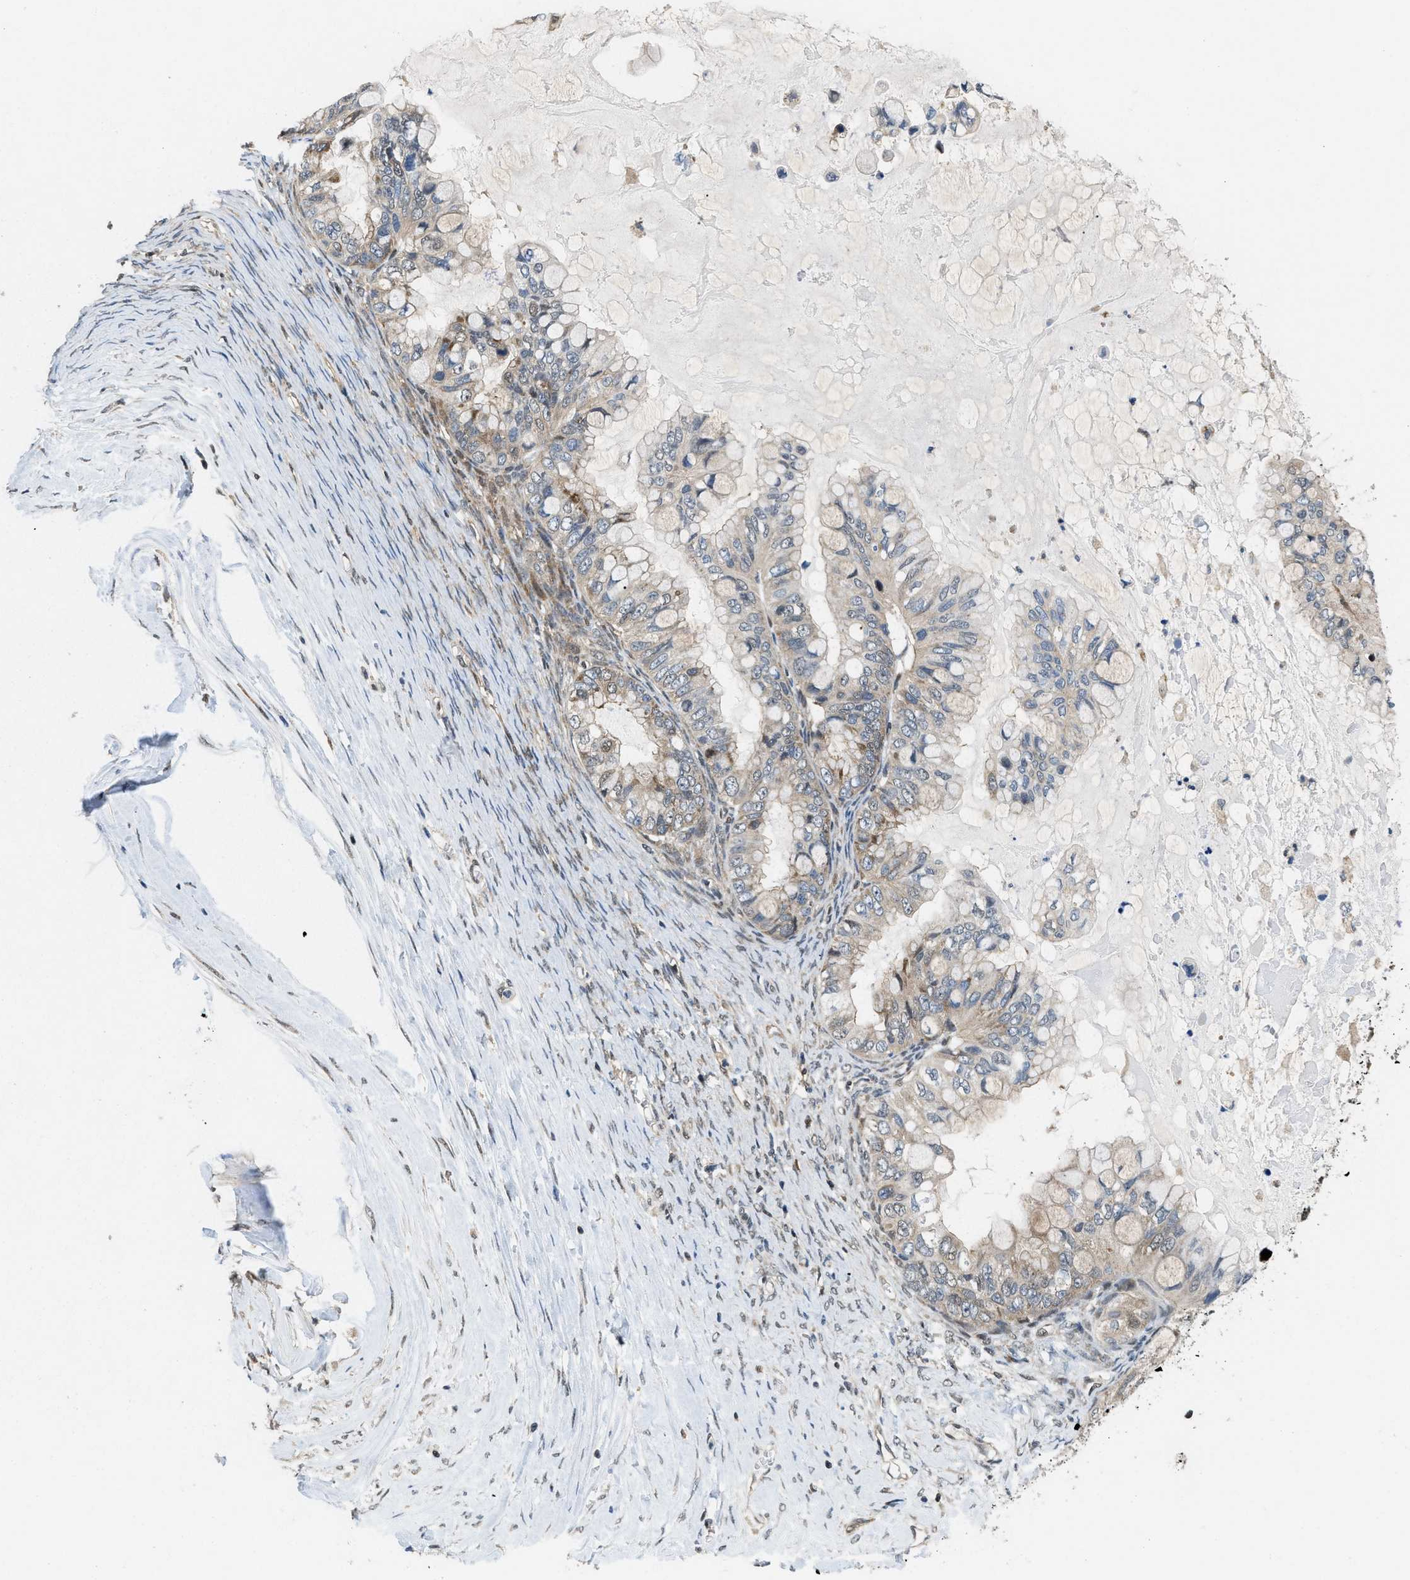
{"staining": {"intensity": "weak", "quantity": "<25%", "location": "cytoplasmic/membranous"}, "tissue": "ovarian cancer", "cell_type": "Tumor cells", "image_type": "cancer", "snomed": [{"axis": "morphology", "description": "Cystadenocarcinoma, mucinous, NOS"}, {"axis": "topography", "description": "Ovary"}], "caption": "Immunohistochemistry (IHC) histopathology image of neoplastic tissue: ovarian mucinous cystadenocarcinoma stained with DAB (3,3'-diaminobenzidine) demonstrates no significant protein expression in tumor cells.", "gene": "ATF7IP", "patient": {"sex": "female", "age": 80}}